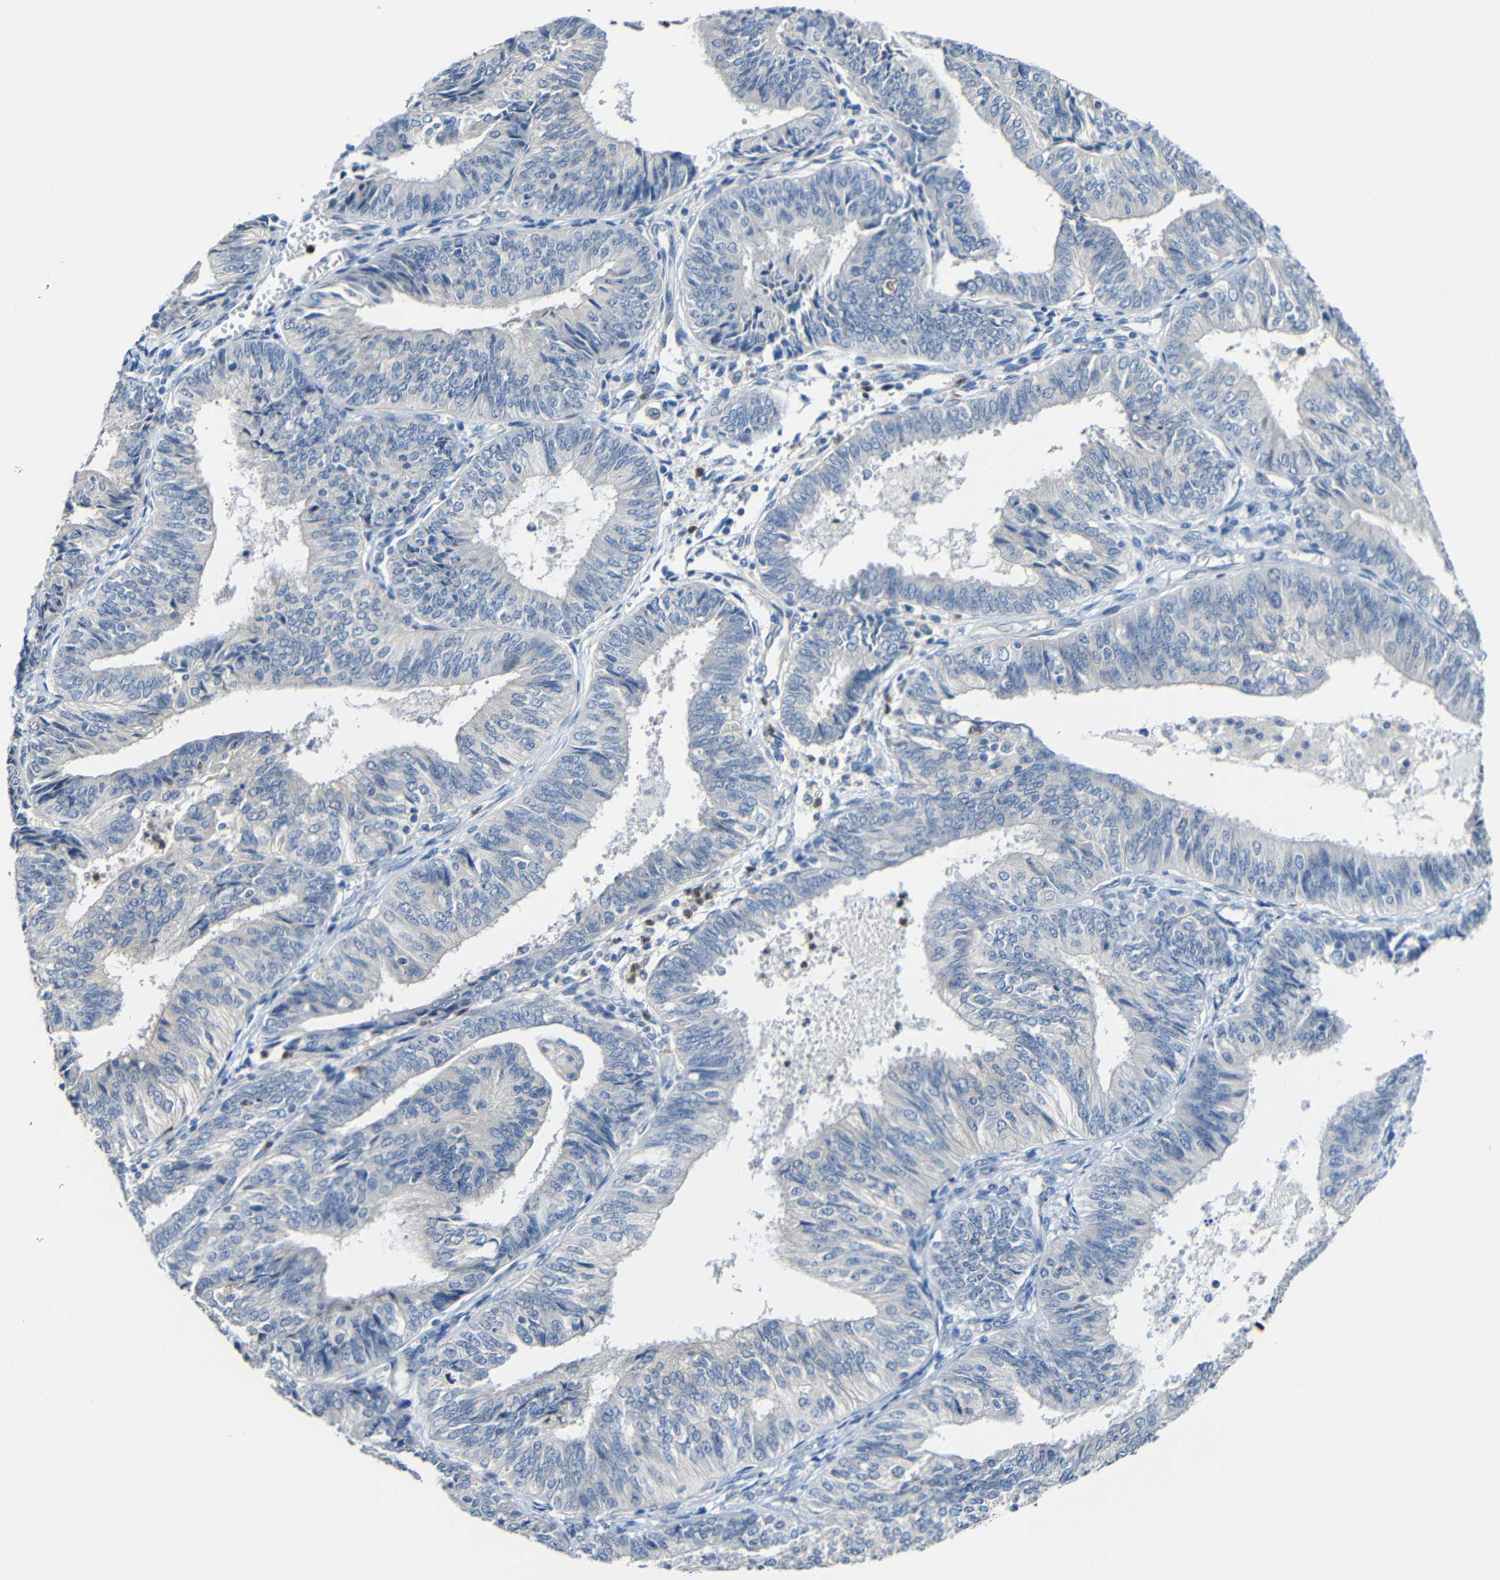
{"staining": {"intensity": "negative", "quantity": "none", "location": "none"}, "tissue": "endometrial cancer", "cell_type": "Tumor cells", "image_type": "cancer", "snomed": [{"axis": "morphology", "description": "Adenocarcinoma, NOS"}, {"axis": "topography", "description": "Endometrium"}], "caption": "Endometrial adenocarcinoma was stained to show a protein in brown. There is no significant positivity in tumor cells.", "gene": "STBD1", "patient": {"sex": "female", "age": 58}}